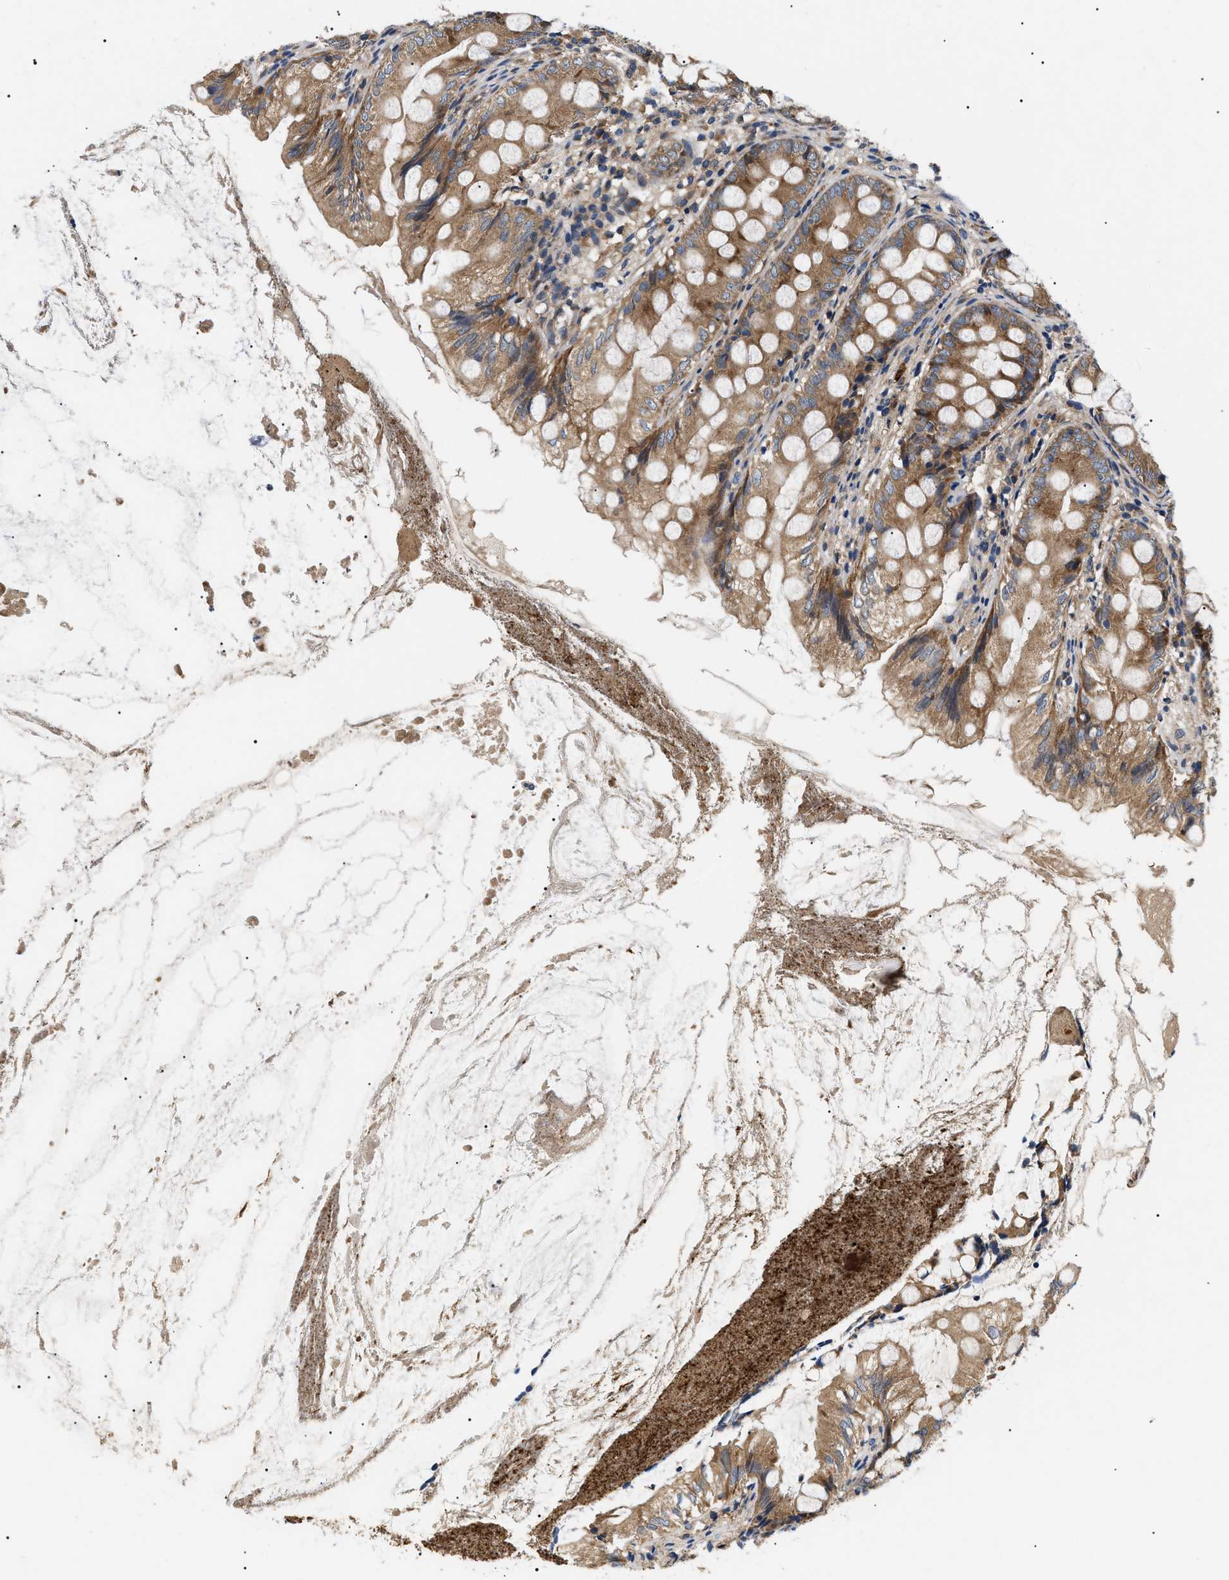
{"staining": {"intensity": "moderate", "quantity": ">75%", "location": "cytoplasmic/membranous"}, "tissue": "appendix", "cell_type": "Glandular cells", "image_type": "normal", "snomed": [{"axis": "morphology", "description": "Normal tissue, NOS"}, {"axis": "topography", "description": "Appendix"}], "caption": "Immunohistochemical staining of normal appendix exhibits medium levels of moderate cytoplasmic/membranous expression in approximately >75% of glandular cells.", "gene": "PPM1B", "patient": {"sex": "female", "age": 77}}